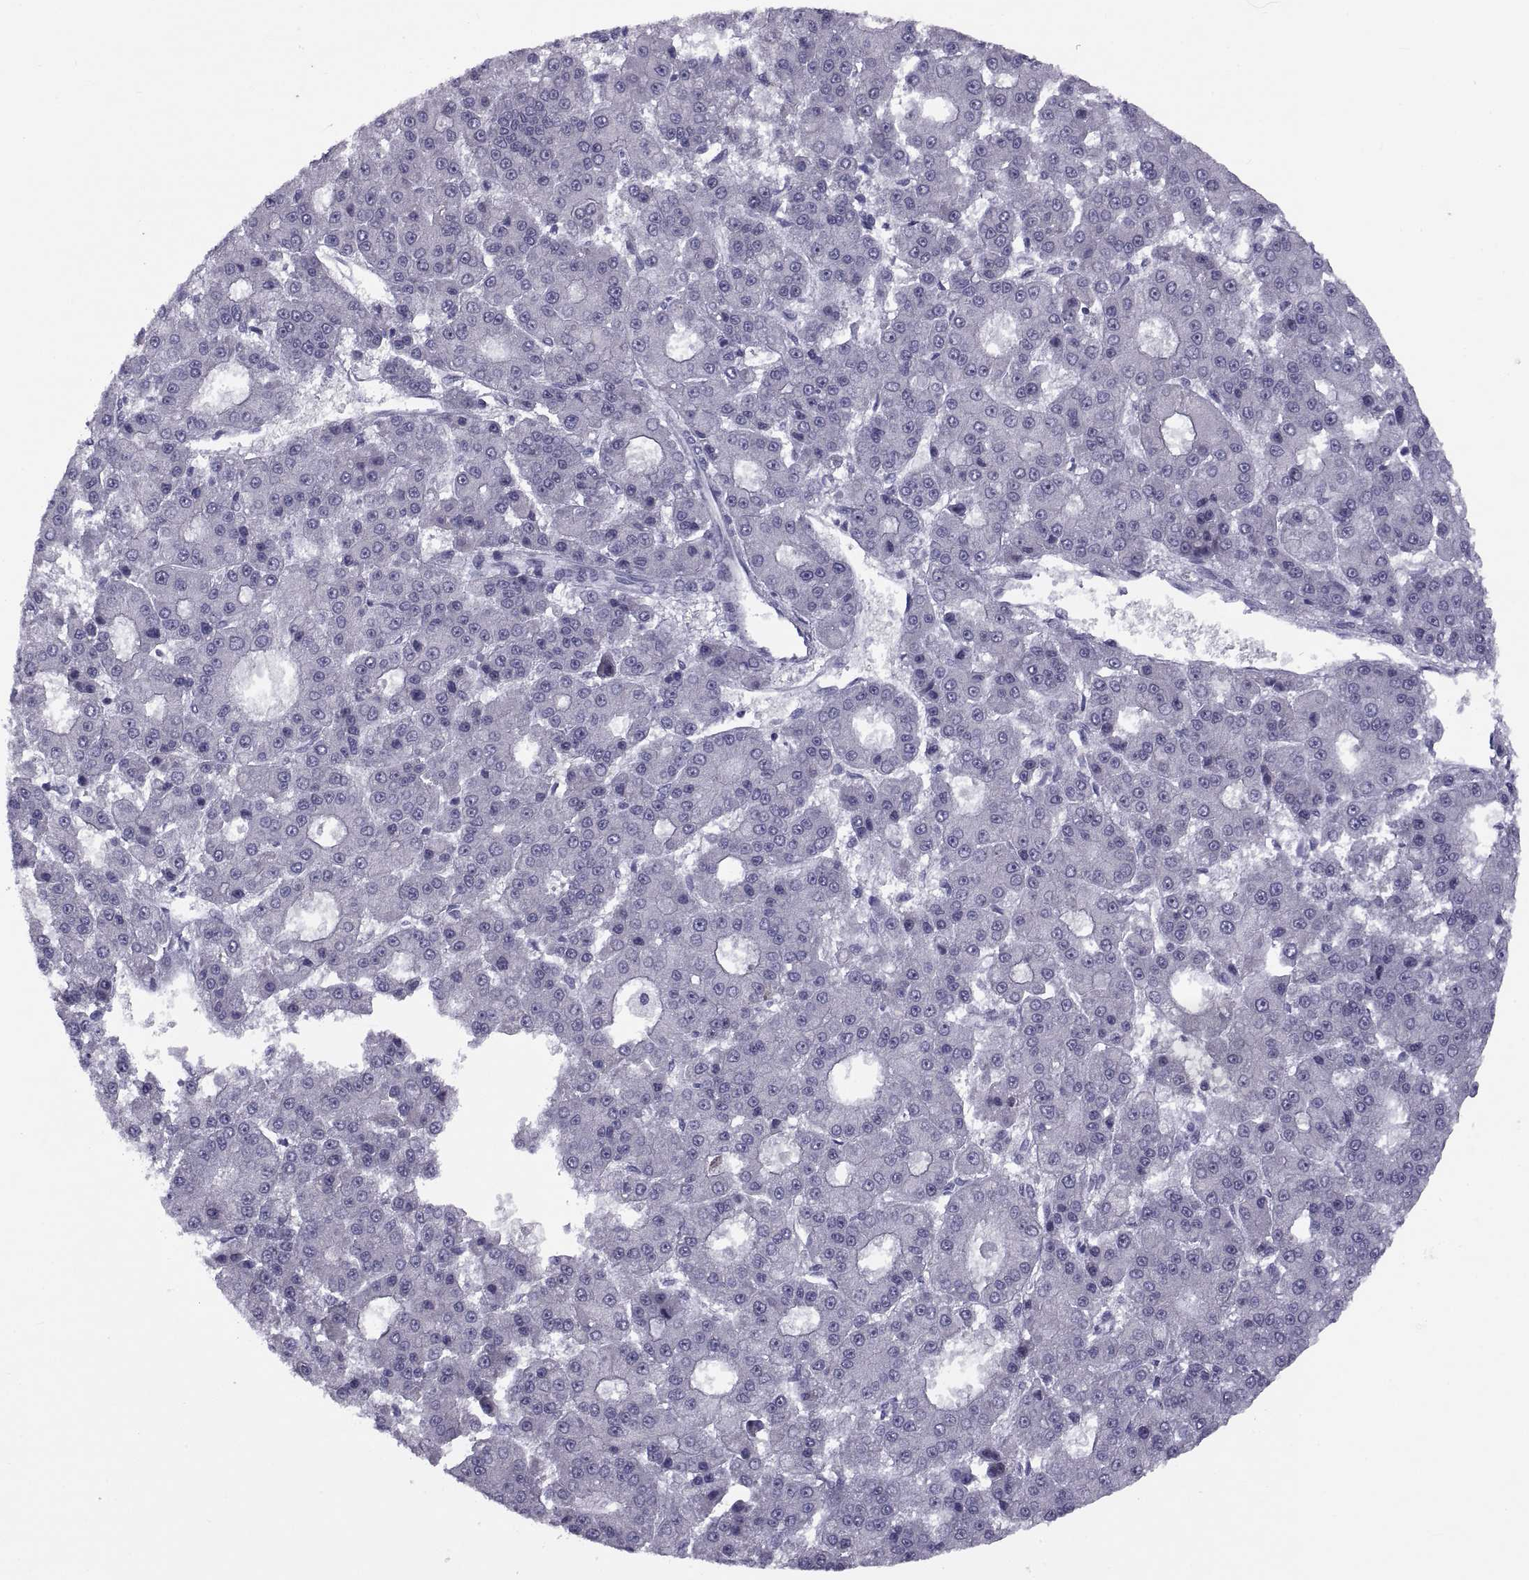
{"staining": {"intensity": "negative", "quantity": "none", "location": "none"}, "tissue": "liver cancer", "cell_type": "Tumor cells", "image_type": "cancer", "snomed": [{"axis": "morphology", "description": "Carcinoma, Hepatocellular, NOS"}, {"axis": "topography", "description": "Liver"}], "caption": "Tumor cells show no significant expression in liver cancer.", "gene": "TMEM158", "patient": {"sex": "male", "age": 70}}